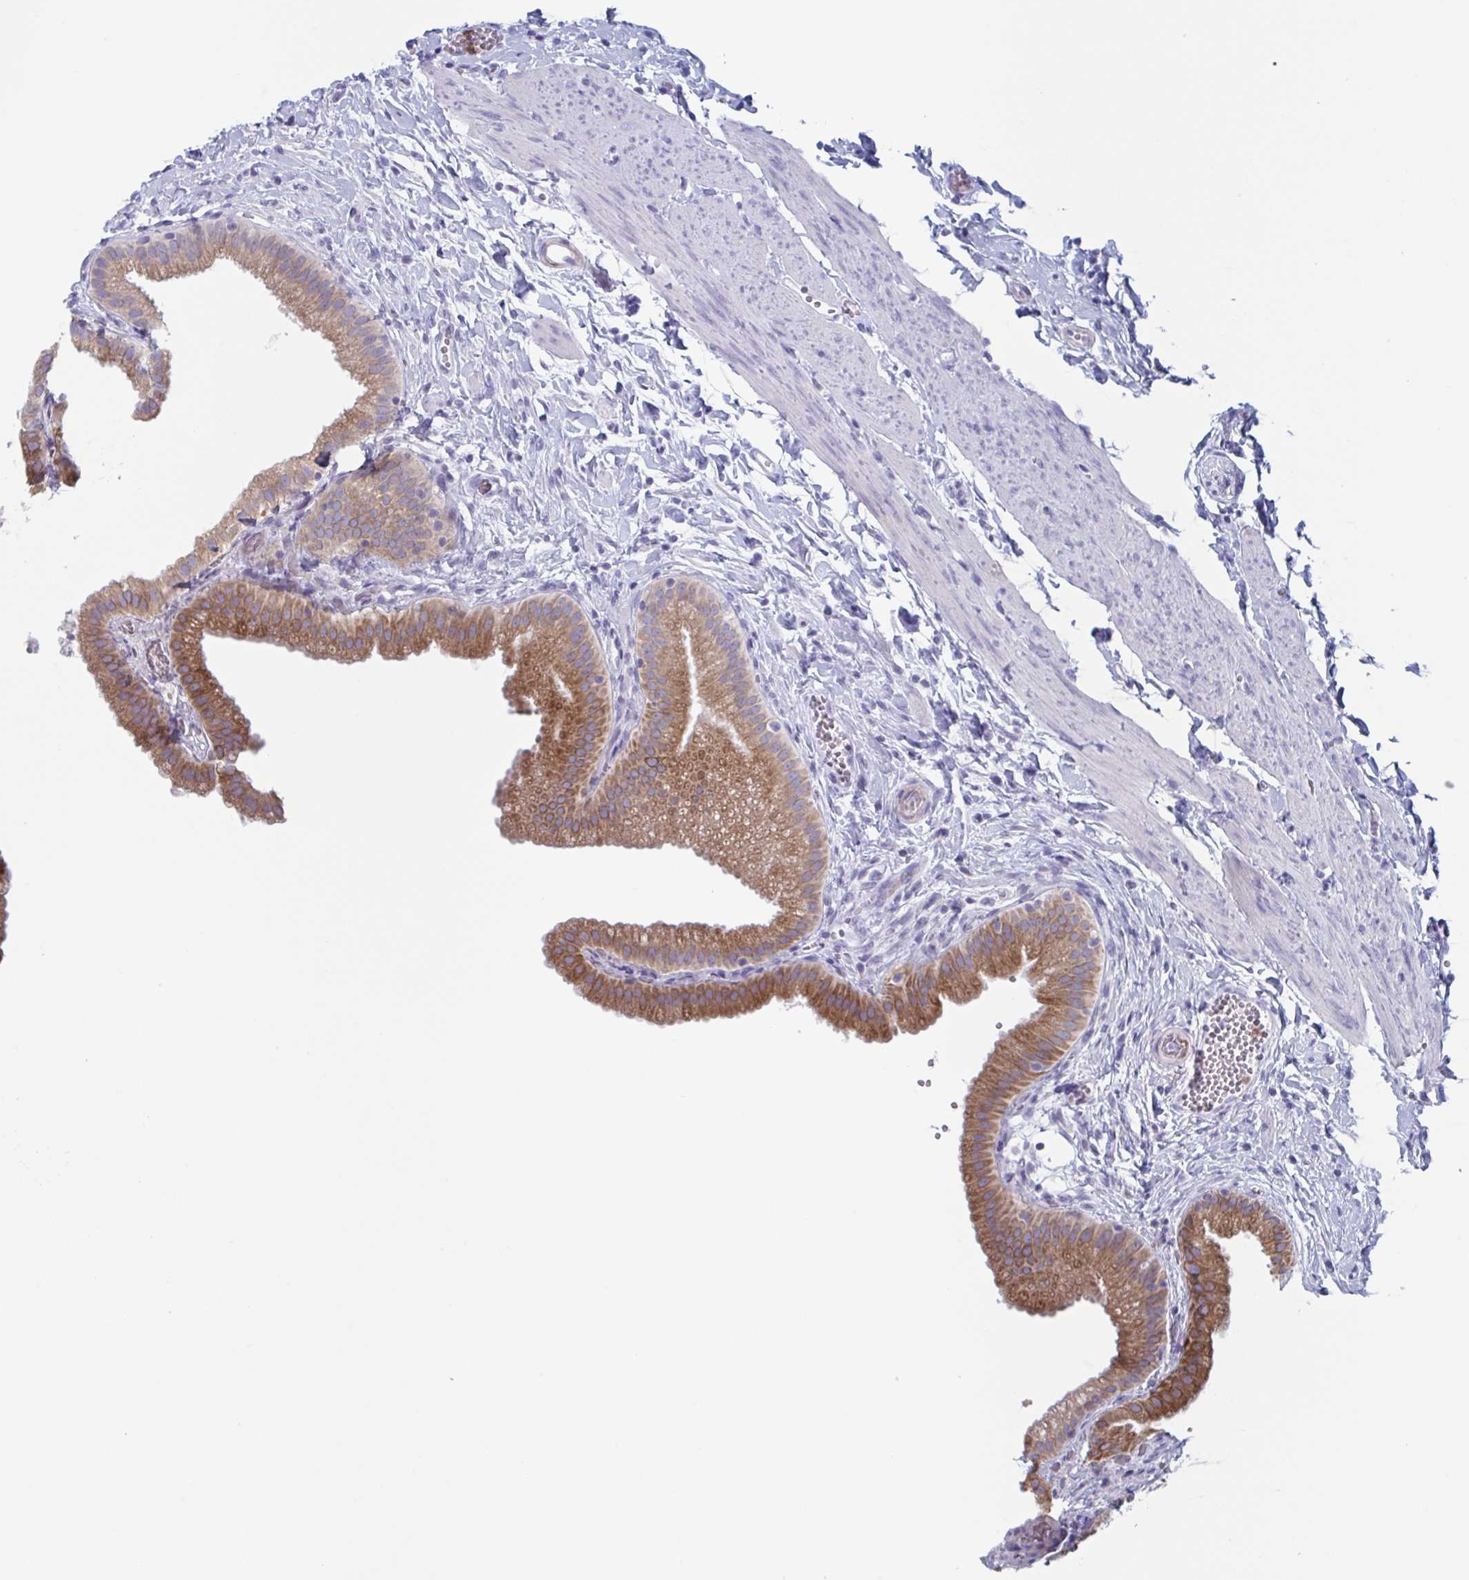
{"staining": {"intensity": "strong", "quantity": ">75%", "location": "cytoplasmic/membranous"}, "tissue": "gallbladder", "cell_type": "Glandular cells", "image_type": "normal", "snomed": [{"axis": "morphology", "description": "Normal tissue, NOS"}, {"axis": "topography", "description": "Gallbladder"}], "caption": "Gallbladder stained for a protein exhibits strong cytoplasmic/membranous positivity in glandular cells. (DAB (3,3'-diaminobenzidine) = brown stain, brightfield microscopy at high magnification).", "gene": "CYP4F11", "patient": {"sex": "female", "age": 63}}